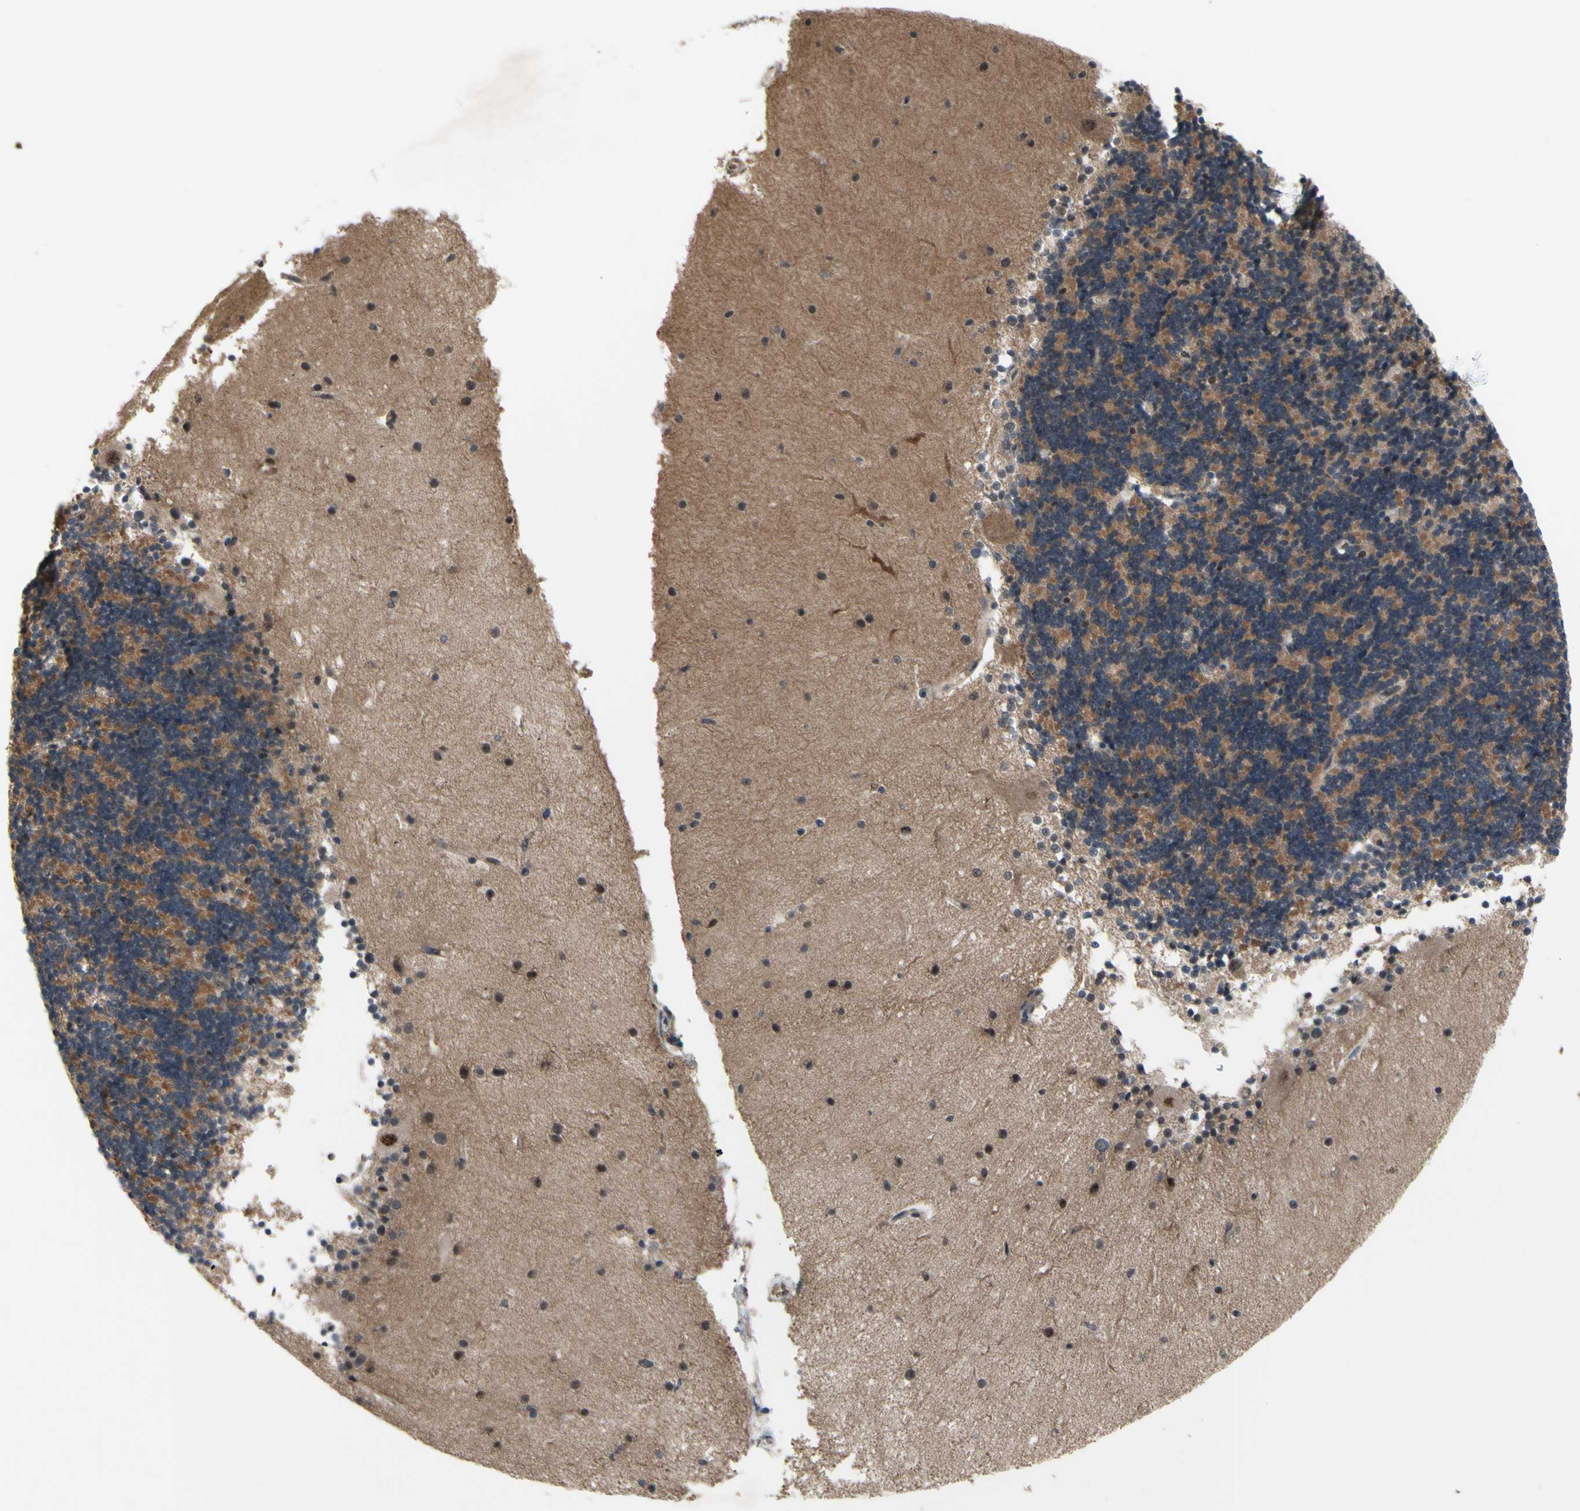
{"staining": {"intensity": "negative", "quantity": "none", "location": "none"}, "tissue": "cerebellum", "cell_type": "Cells in granular layer", "image_type": "normal", "snomed": [{"axis": "morphology", "description": "Normal tissue, NOS"}, {"axis": "topography", "description": "Cerebellum"}], "caption": "An immunohistochemistry (IHC) photomicrograph of benign cerebellum is shown. There is no staining in cells in granular layer of cerebellum.", "gene": "TRDMT1", "patient": {"sex": "female", "age": 54}}